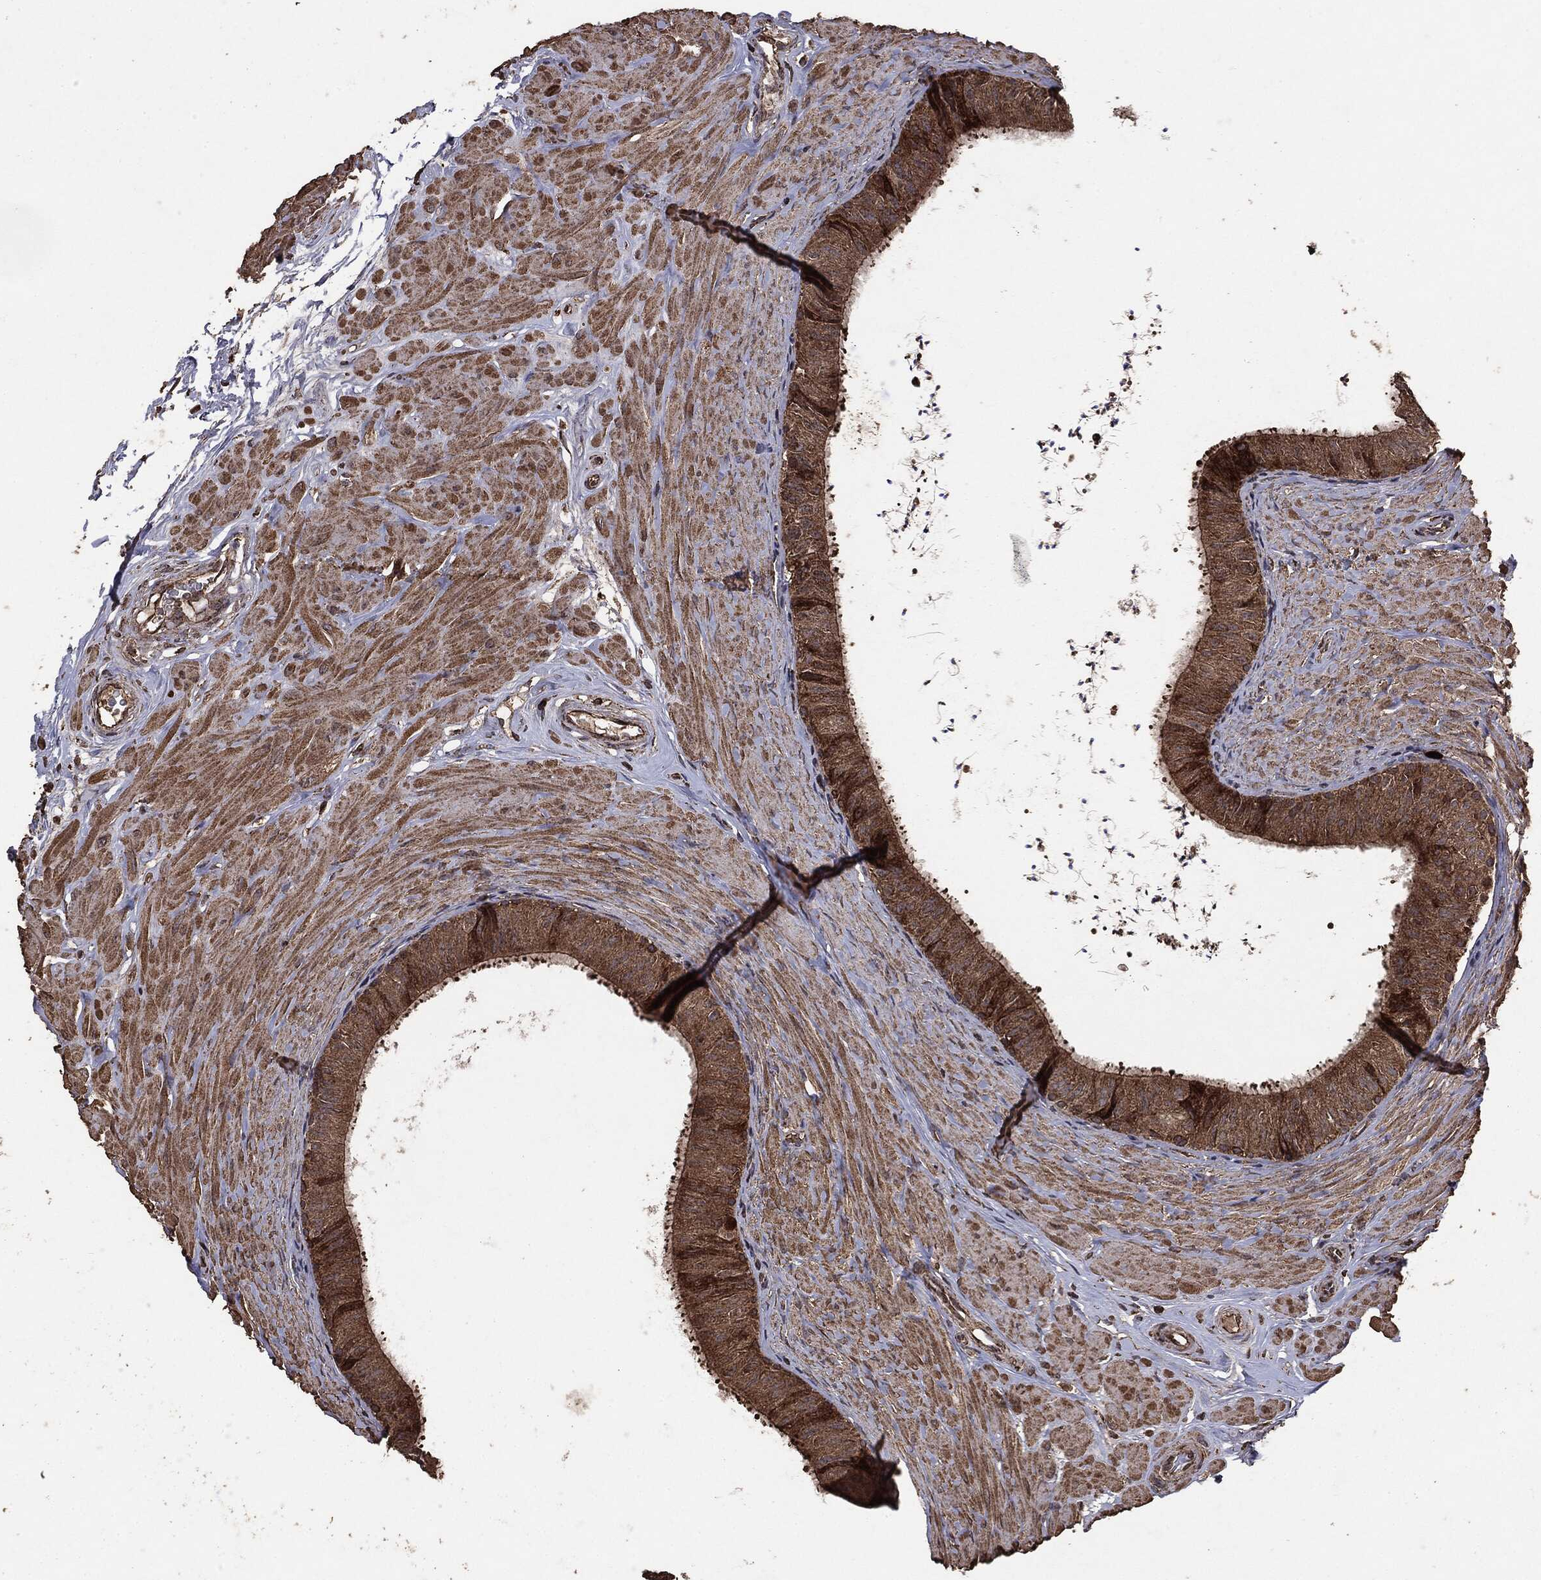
{"staining": {"intensity": "moderate", "quantity": ">75%", "location": "cytoplasmic/membranous"}, "tissue": "epididymis", "cell_type": "Glandular cells", "image_type": "normal", "snomed": [{"axis": "morphology", "description": "Normal tissue, NOS"}, {"axis": "topography", "description": "Epididymis"}], "caption": "Protein analysis of normal epididymis reveals moderate cytoplasmic/membranous positivity in about >75% of glandular cells. (DAB = brown stain, brightfield microscopy at high magnification).", "gene": "MTOR", "patient": {"sex": "male", "age": 34}}